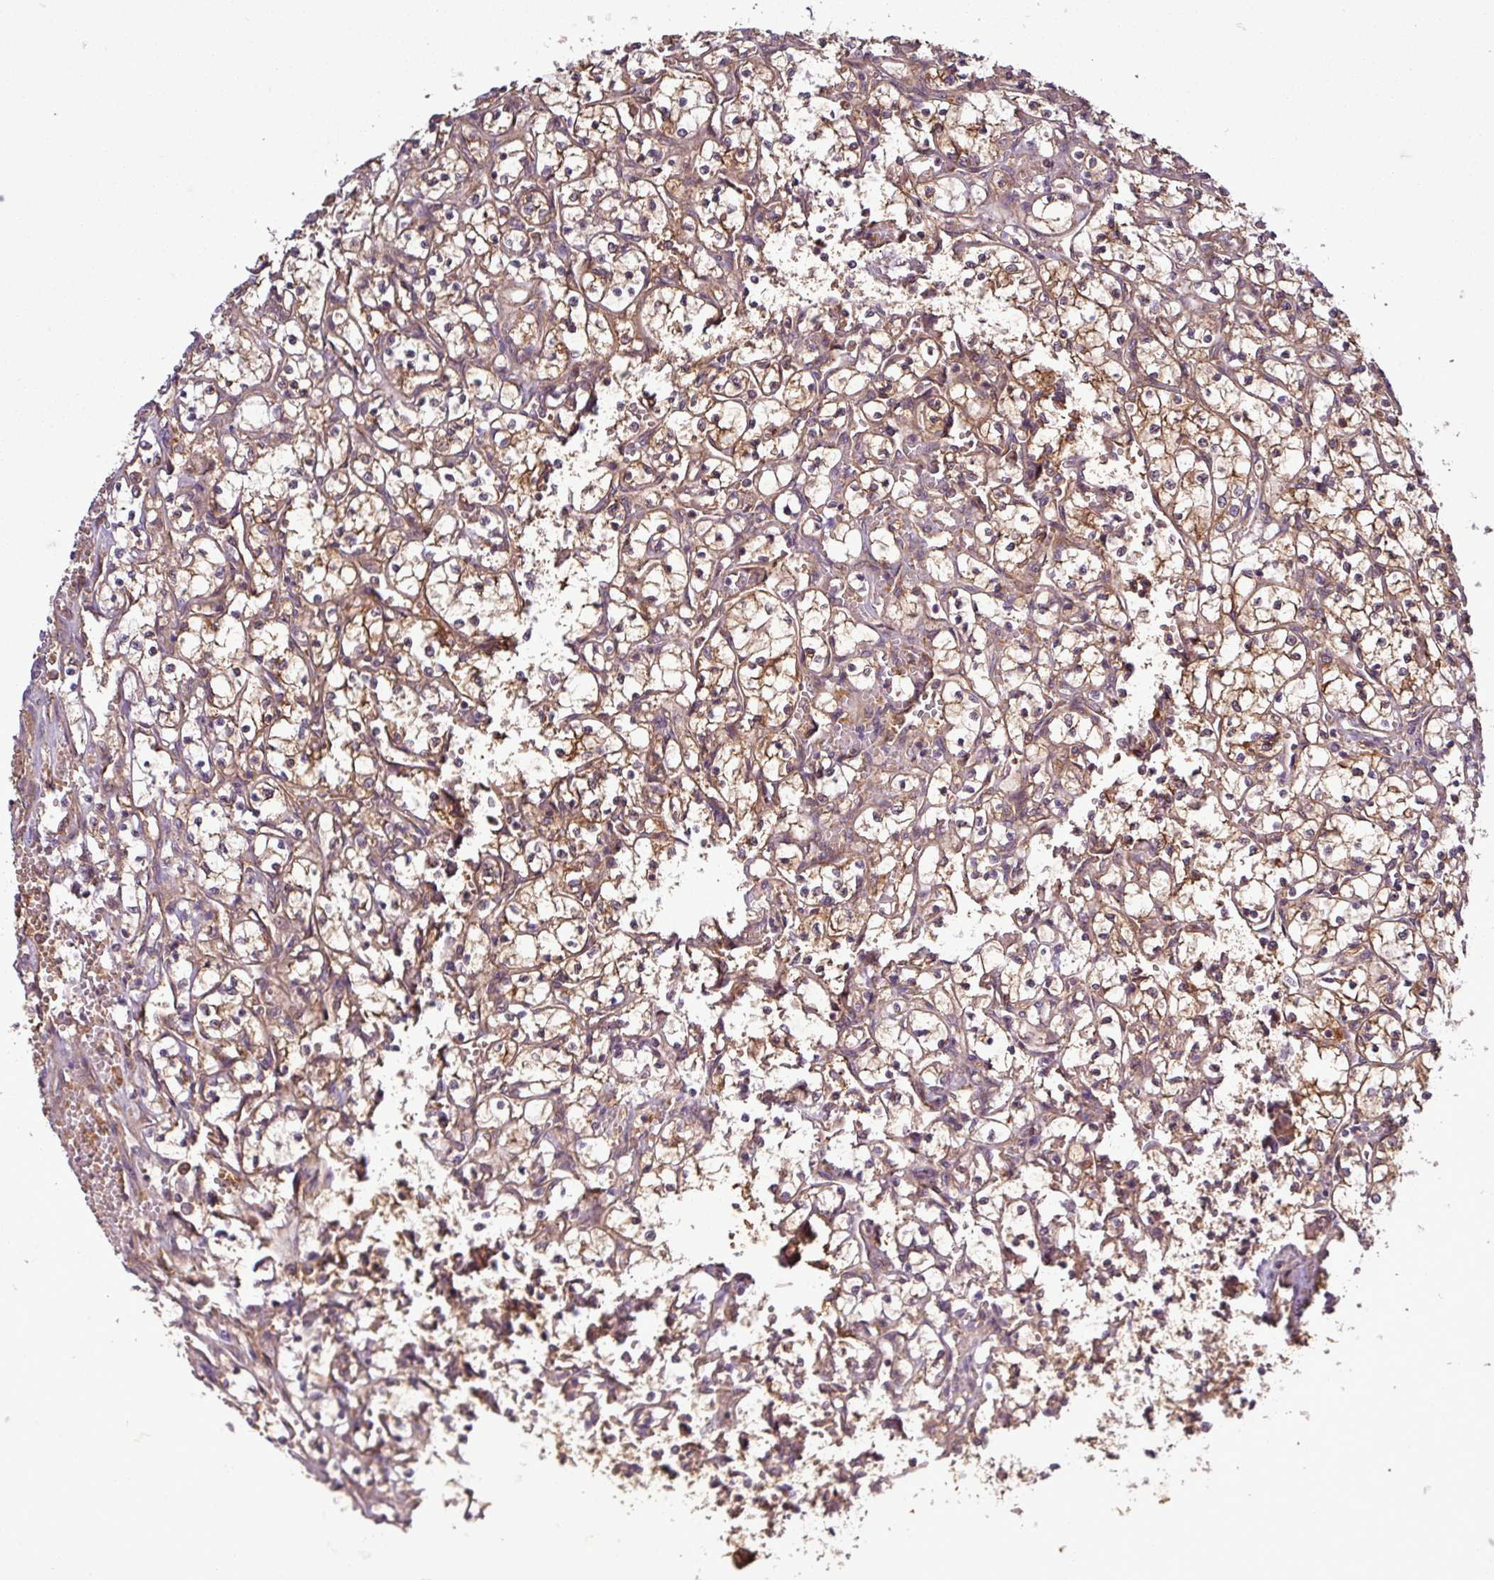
{"staining": {"intensity": "moderate", "quantity": ">75%", "location": "cytoplasmic/membranous"}, "tissue": "renal cancer", "cell_type": "Tumor cells", "image_type": "cancer", "snomed": [{"axis": "morphology", "description": "Adenocarcinoma, NOS"}, {"axis": "topography", "description": "Kidney"}], "caption": "This is a histology image of immunohistochemistry staining of adenocarcinoma (renal), which shows moderate staining in the cytoplasmic/membranous of tumor cells.", "gene": "SIRPB2", "patient": {"sex": "female", "age": 69}}